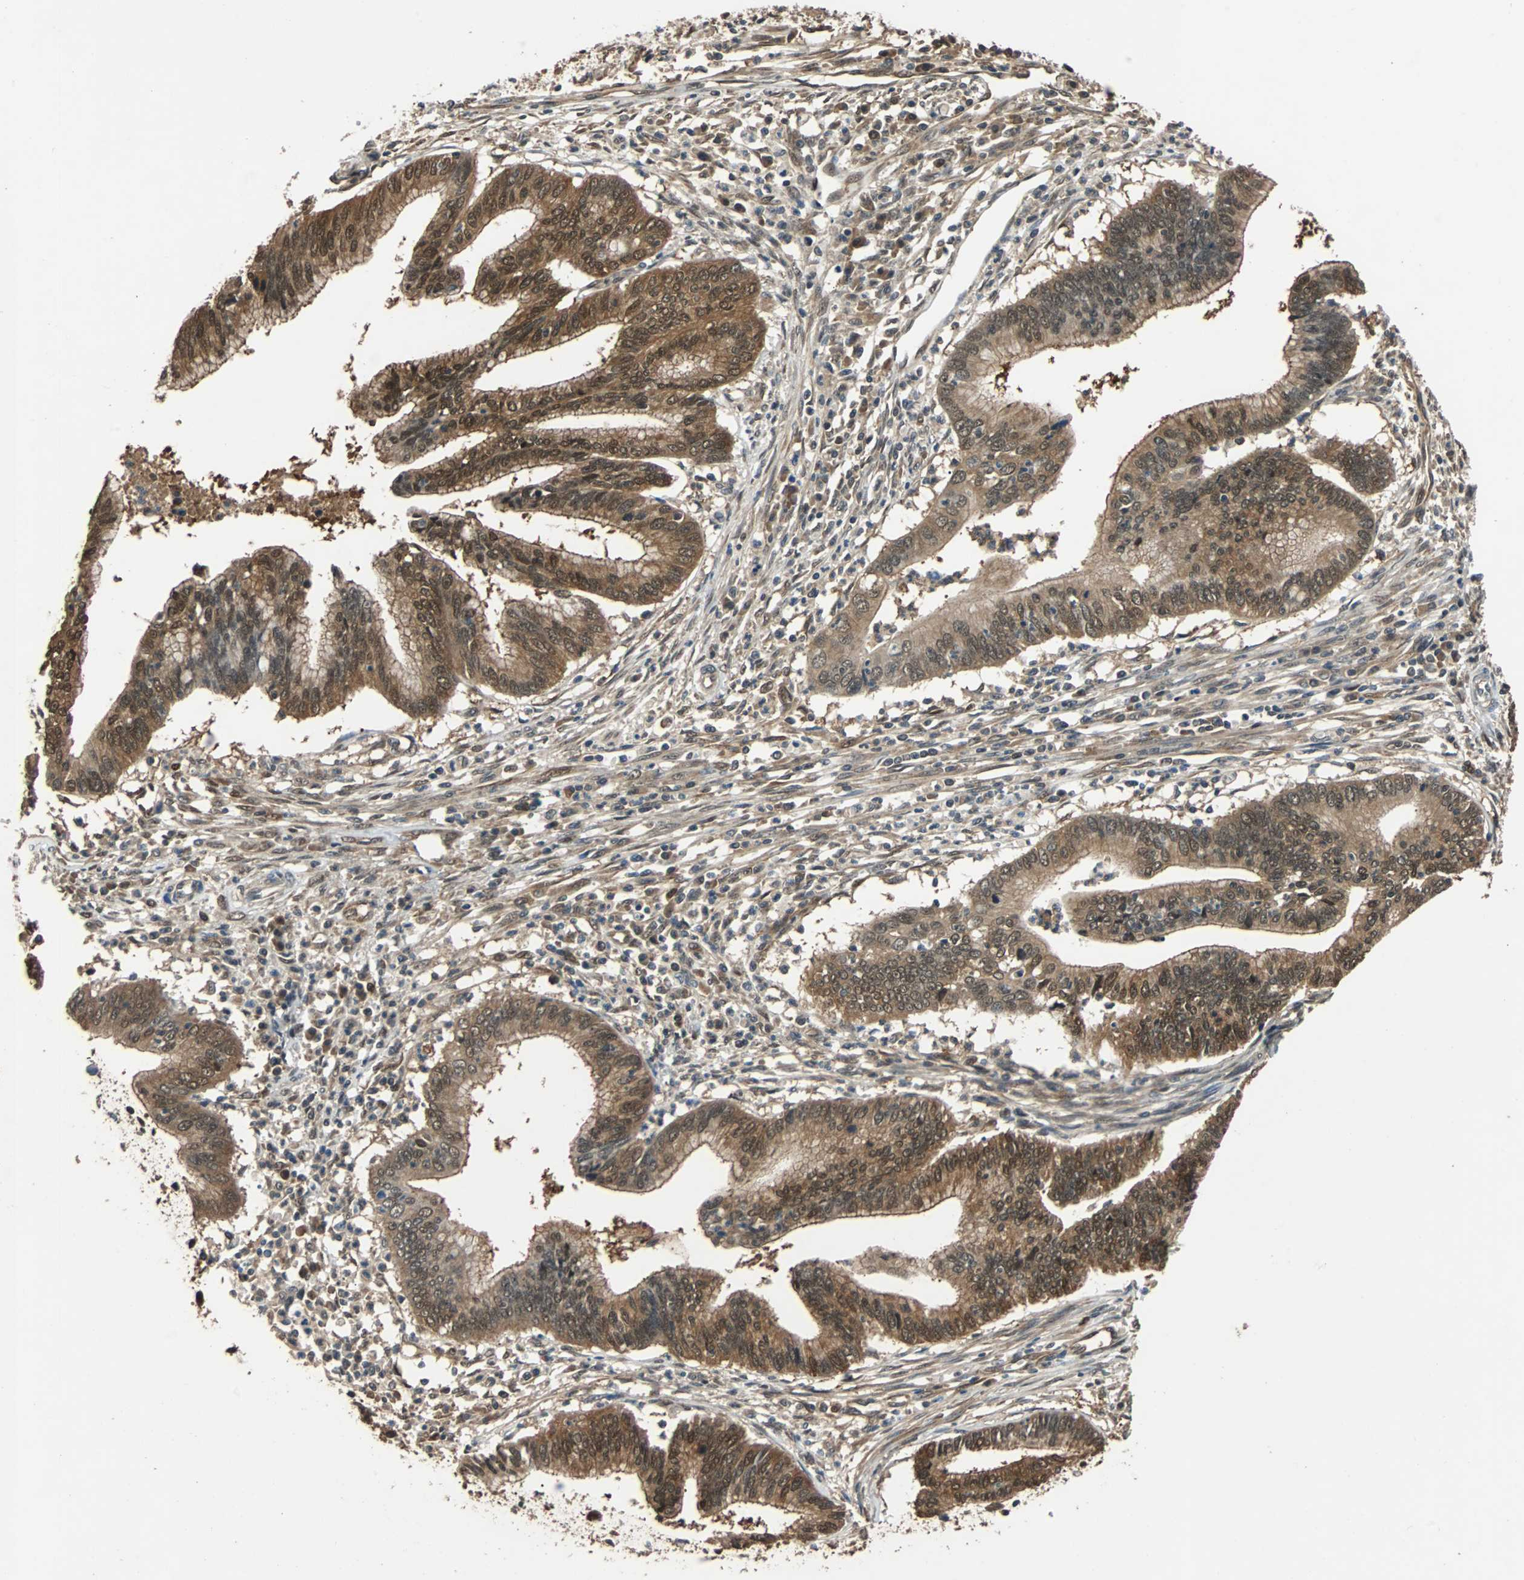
{"staining": {"intensity": "strong", "quantity": ">75%", "location": "cytoplasmic/membranous,nuclear"}, "tissue": "cervical cancer", "cell_type": "Tumor cells", "image_type": "cancer", "snomed": [{"axis": "morphology", "description": "Adenocarcinoma, NOS"}, {"axis": "topography", "description": "Cervix"}], "caption": "Immunohistochemistry staining of adenocarcinoma (cervical), which displays high levels of strong cytoplasmic/membranous and nuclear positivity in approximately >75% of tumor cells indicating strong cytoplasmic/membranous and nuclear protein staining. The staining was performed using DAB (3,3'-diaminobenzidine) (brown) for protein detection and nuclei were counterstained in hematoxylin (blue).", "gene": "PRDX6", "patient": {"sex": "female", "age": 36}}